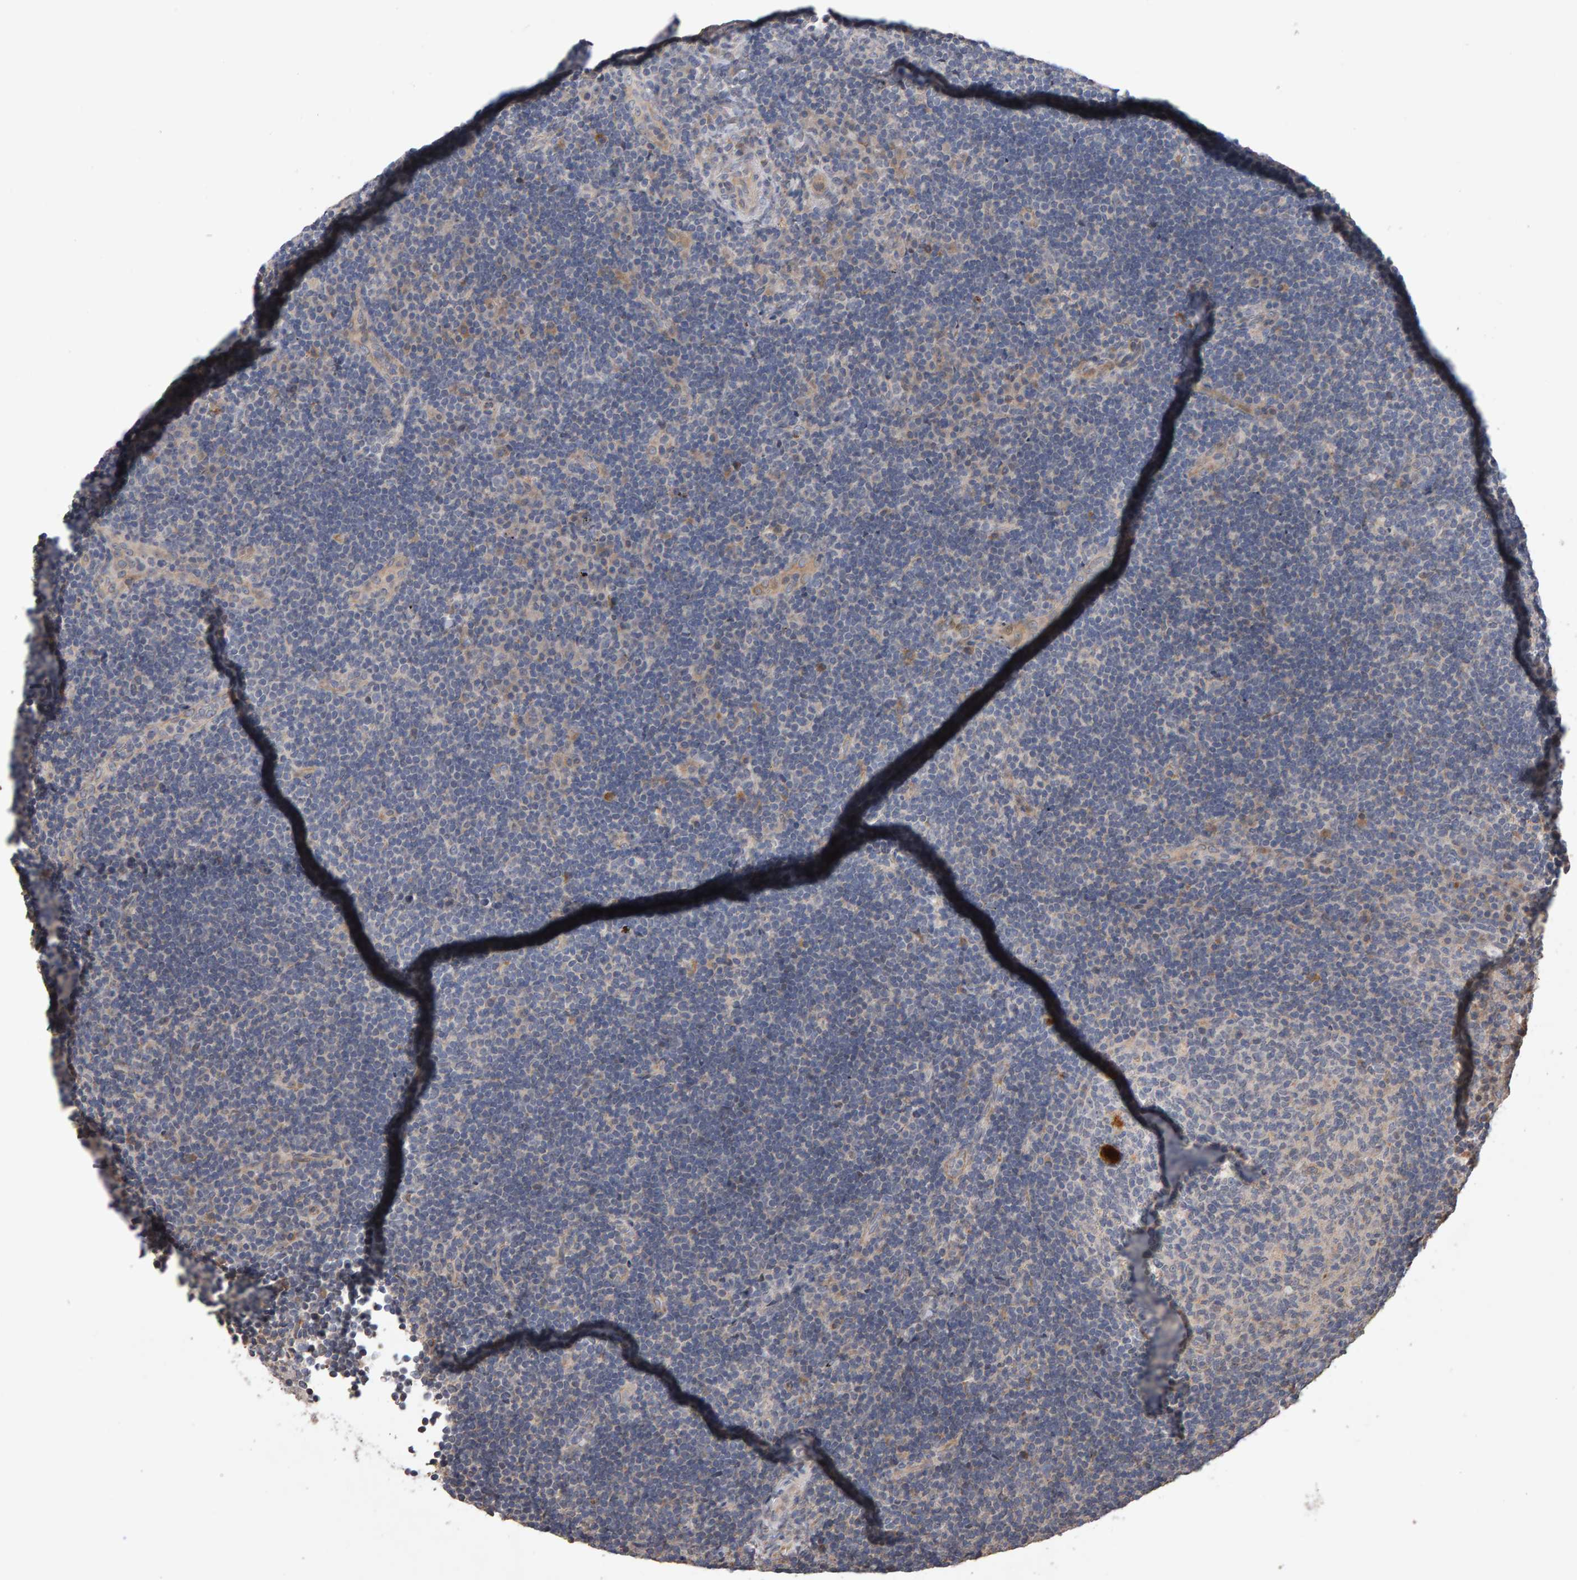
{"staining": {"intensity": "negative", "quantity": "none", "location": "none"}, "tissue": "lymphoma", "cell_type": "Tumor cells", "image_type": "cancer", "snomed": [{"axis": "morphology", "description": "Malignant lymphoma, non-Hodgkin's type, High grade"}, {"axis": "topography", "description": "Tonsil"}], "caption": "Immunohistochemistry micrograph of lymphoma stained for a protein (brown), which shows no positivity in tumor cells.", "gene": "COASY", "patient": {"sex": "female", "age": 36}}